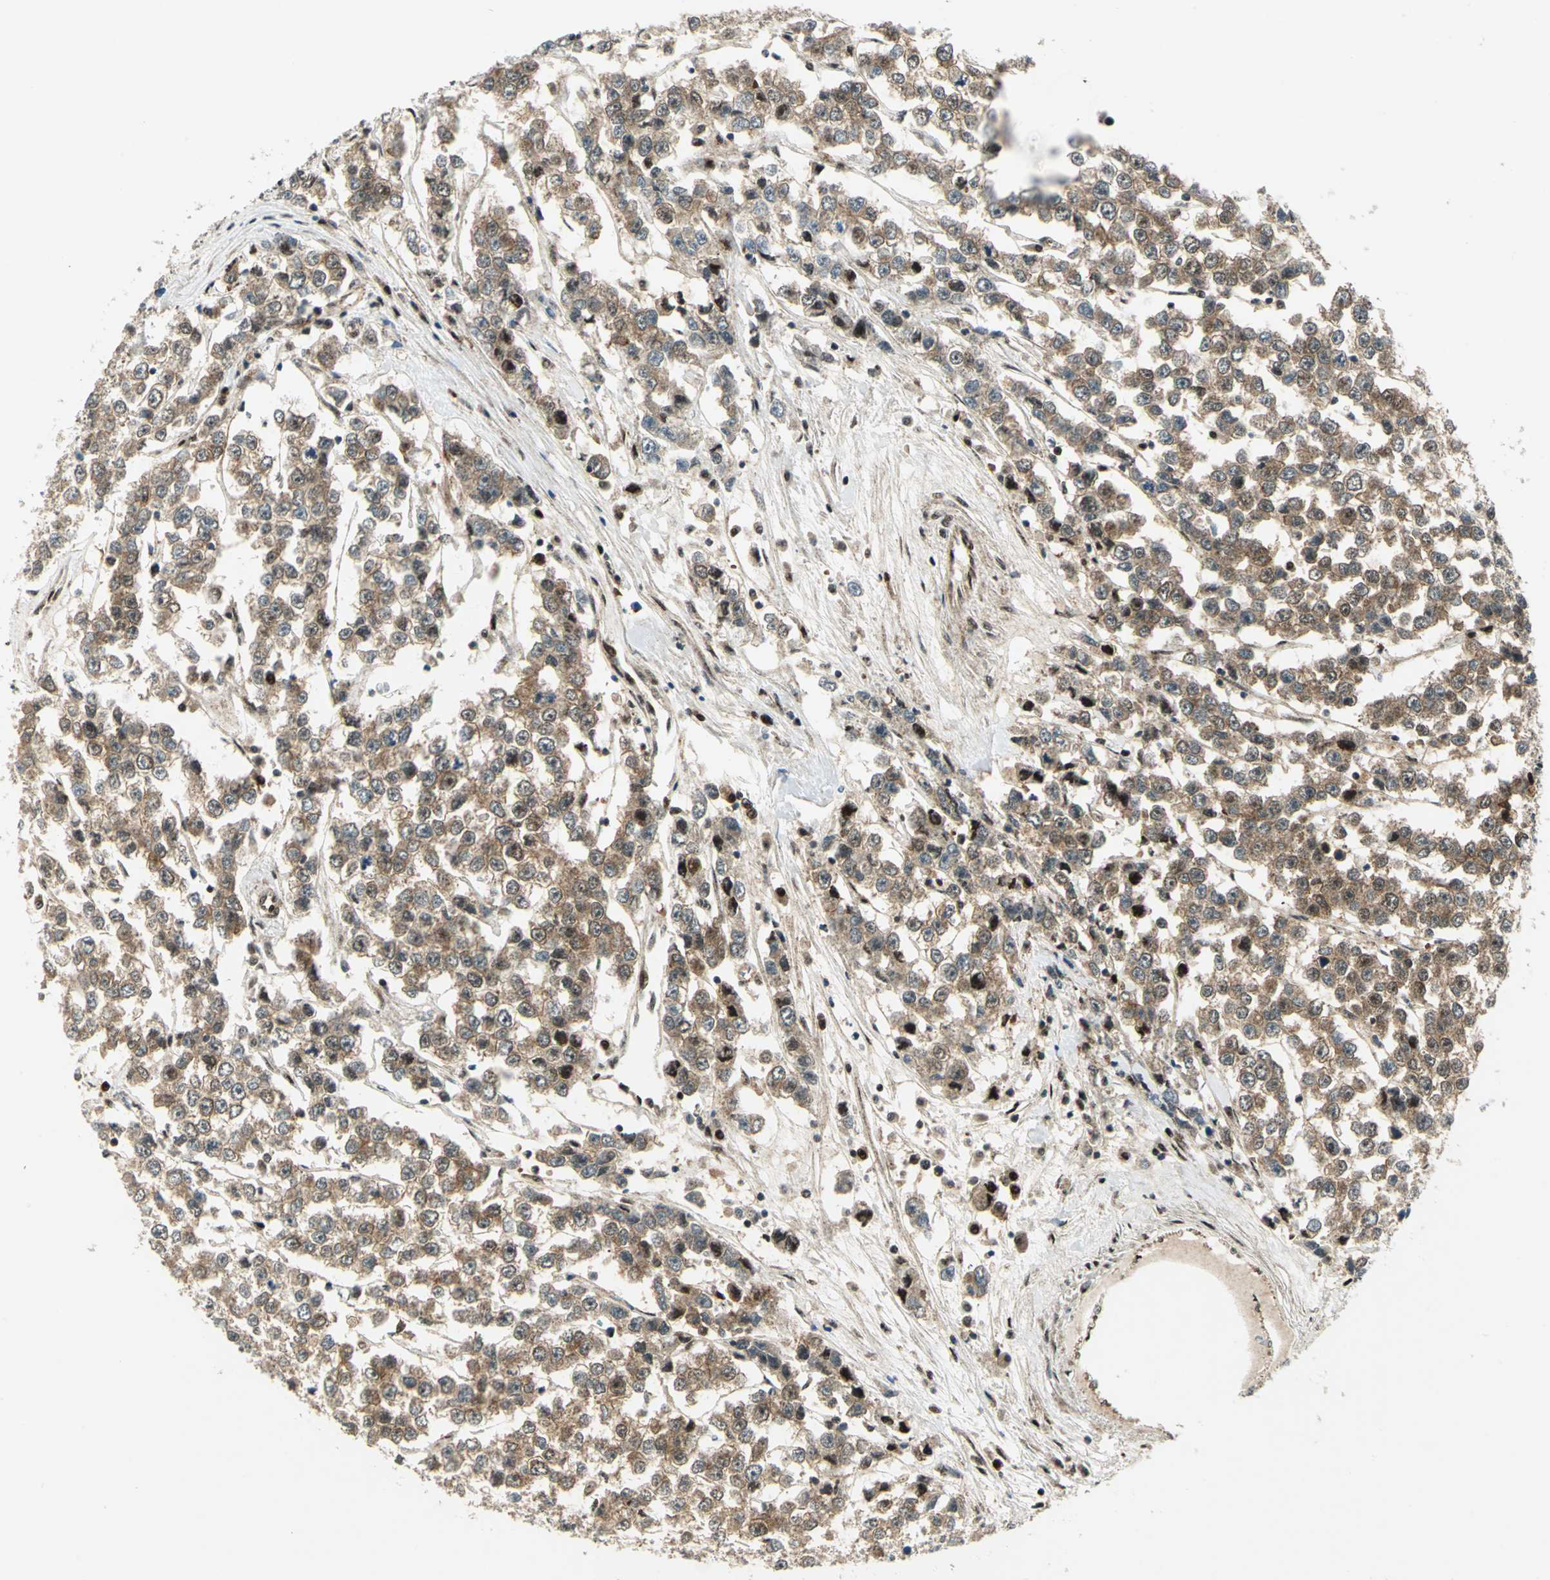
{"staining": {"intensity": "moderate", "quantity": ">75%", "location": "cytoplasmic/membranous"}, "tissue": "testis cancer", "cell_type": "Tumor cells", "image_type": "cancer", "snomed": [{"axis": "morphology", "description": "Seminoma, NOS"}, {"axis": "morphology", "description": "Carcinoma, Embryonal, NOS"}, {"axis": "topography", "description": "Testis"}], "caption": "A photomicrograph showing moderate cytoplasmic/membranous staining in approximately >75% of tumor cells in testis seminoma, as visualized by brown immunohistochemical staining.", "gene": "COPS5", "patient": {"sex": "male", "age": 52}}